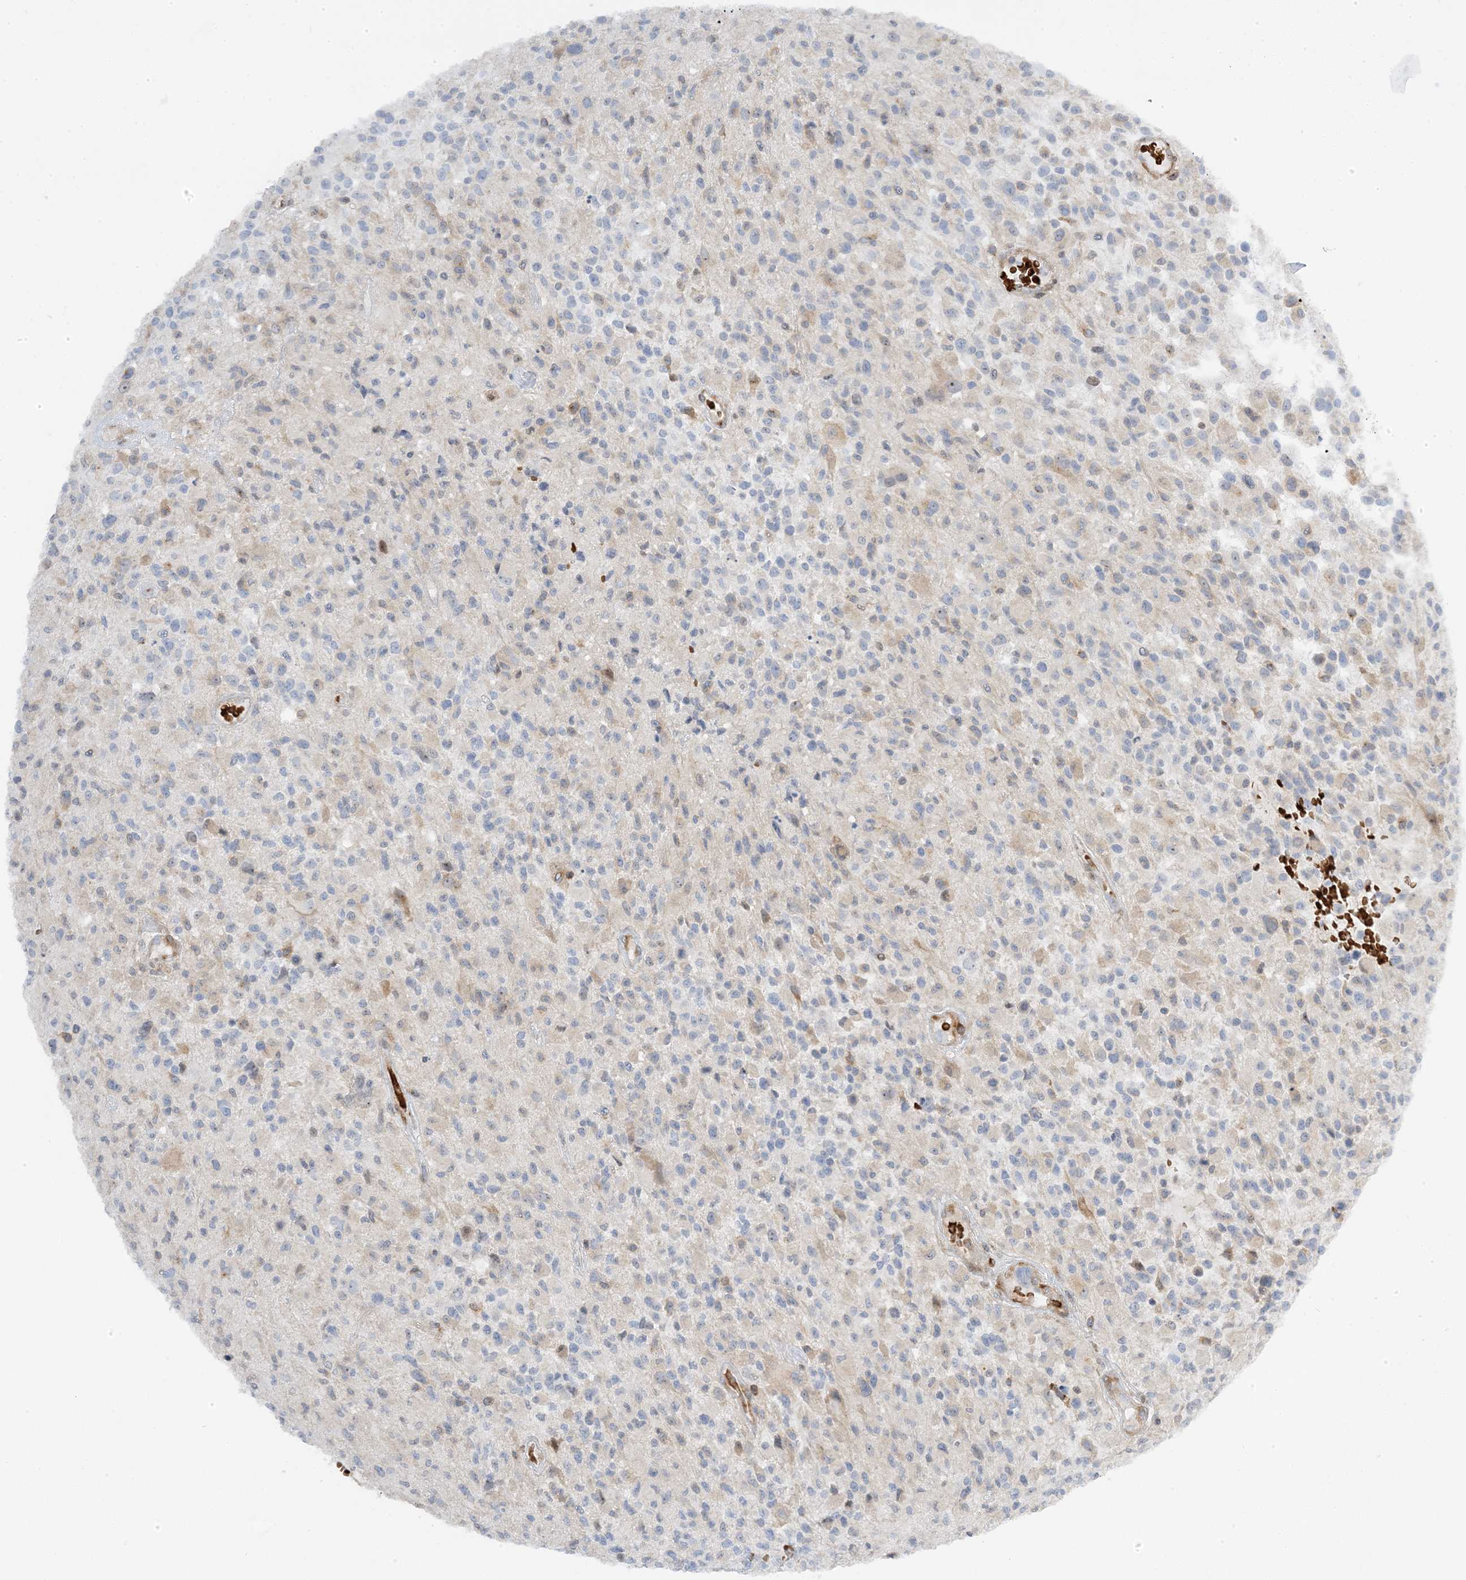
{"staining": {"intensity": "weak", "quantity": "<25%", "location": "cytoplasmic/membranous"}, "tissue": "glioma", "cell_type": "Tumor cells", "image_type": "cancer", "snomed": [{"axis": "morphology", "description": "Glioma, malignant, High grade"}, {"axis": "morphology", "description": "Glioblastoma, NOS"}, {"axis": "topography", "description": "Brain"}], "caption": "Immunohistochemical staining of malignant high-grade glioma exhibits no significant expression in tumor cells.", "gene": "MAP7D3", "patient": {"sex": "male", "age": 60}}